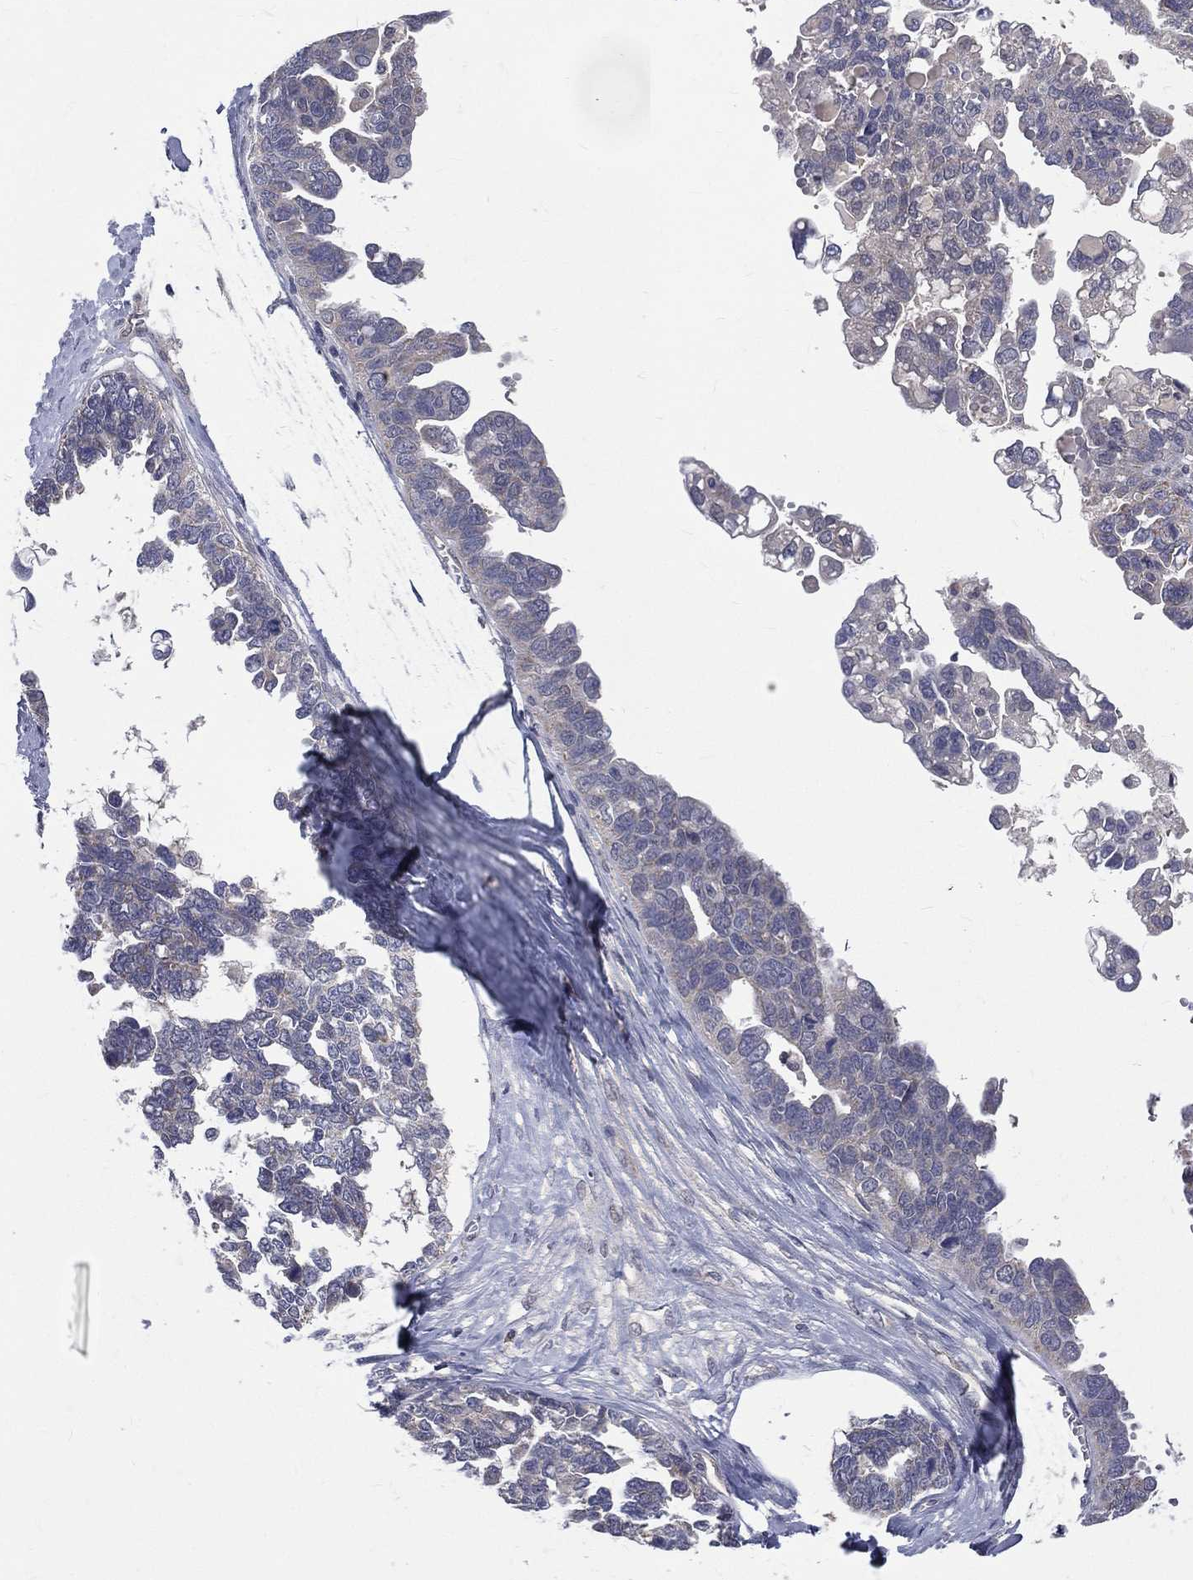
{"staining": {"intensity": "negative", "quantity": "none", "location": "none"}, "tissue": "ovarian cancer", "cell_type": "Tumor cells", "image_type": "cancer", "snomed": [{"axis": "morphology", "description": "Cystadenocarcinoma, serous, NOS"}, {"axis": "topography", "description": "Ovary"}], "caption": "The micrograph reveals no significant positivity in tumor cells of ovarian cancer (serous cystadenocarcinoma).", "gene": "DLG4", "patient": {"sex": "female", "age": 69}}